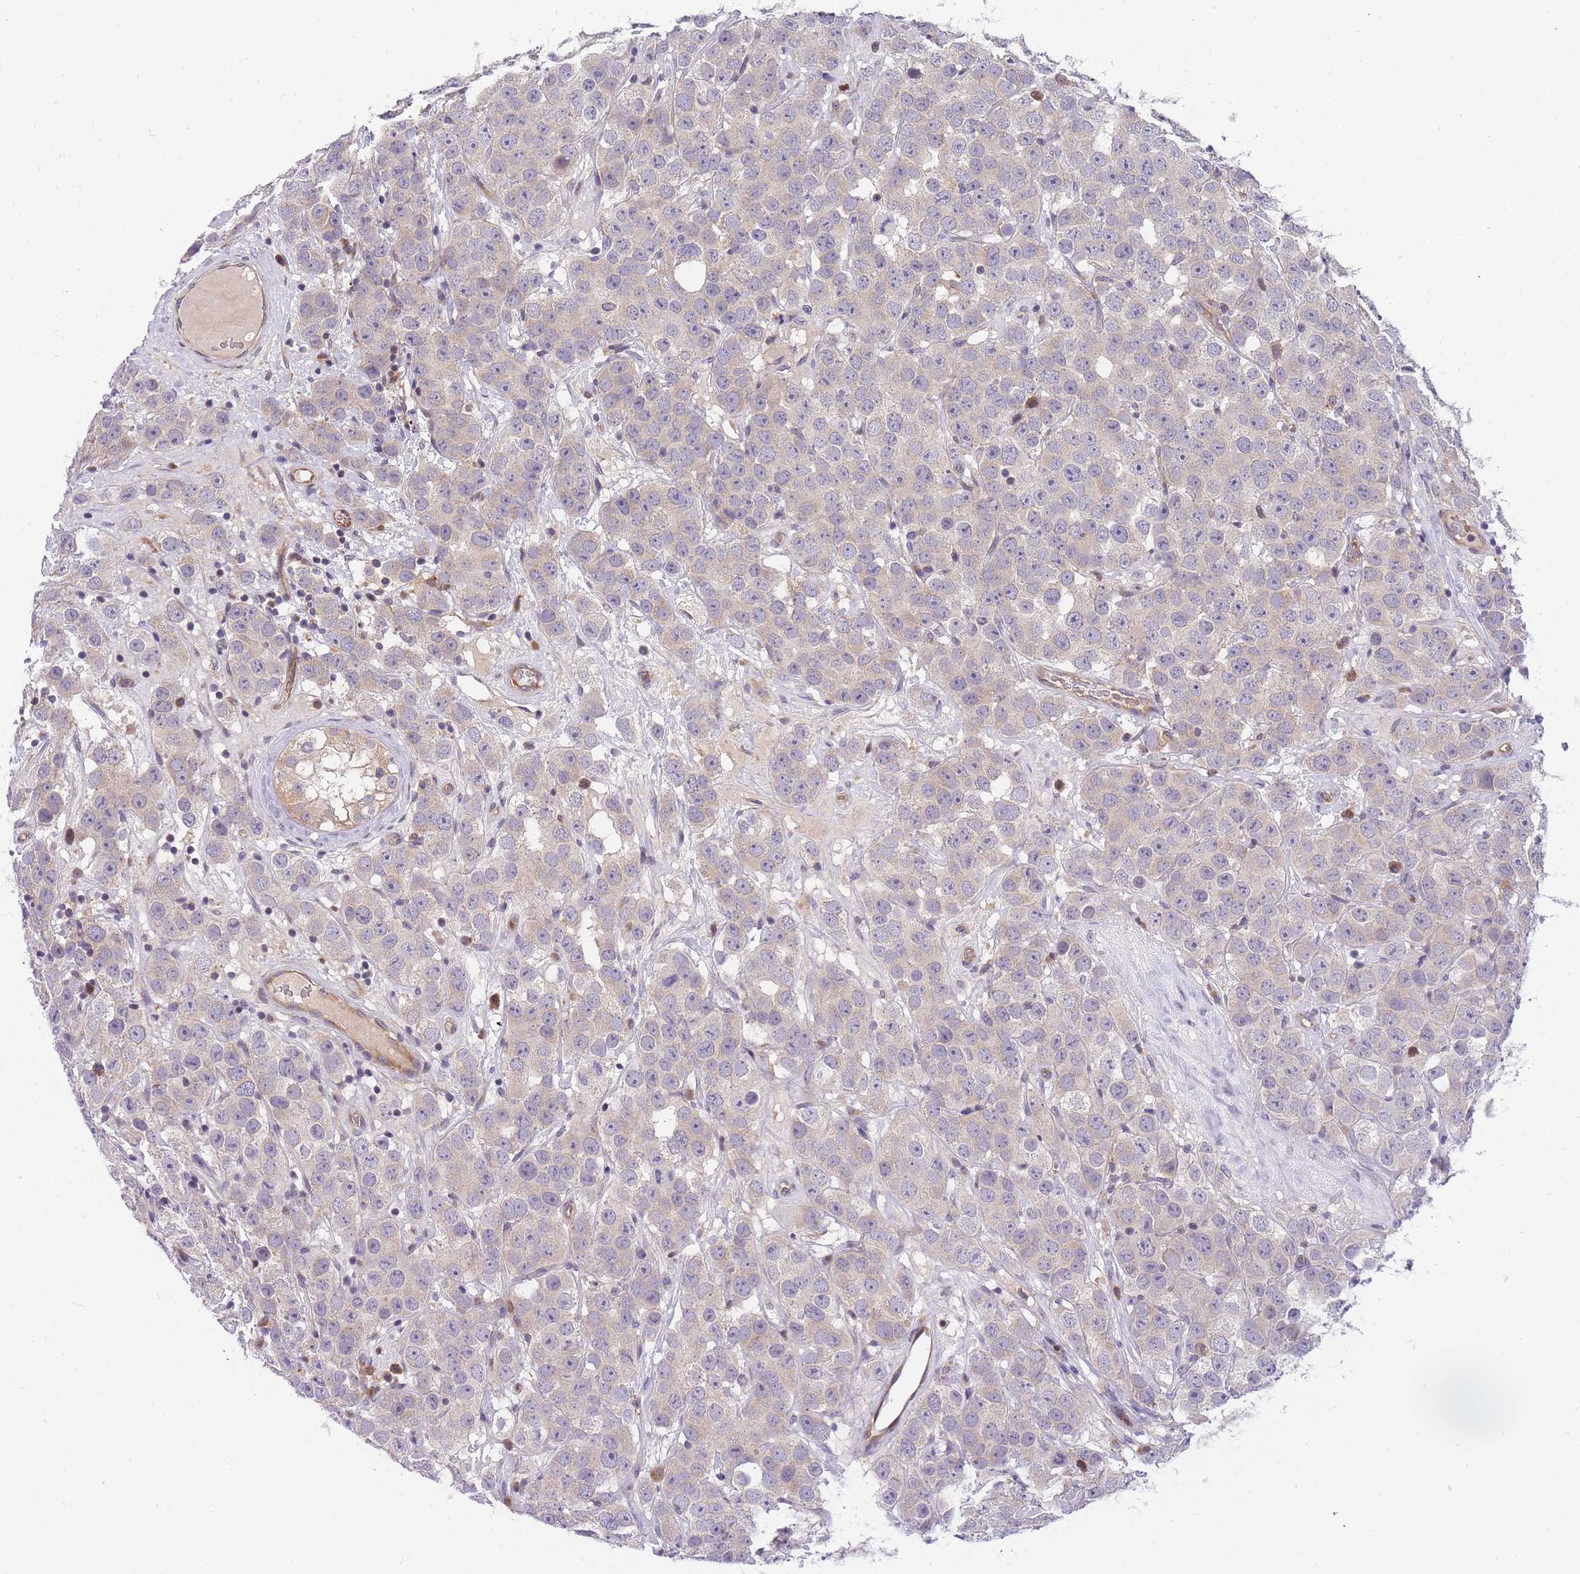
{"staining": {"intensity": "negative", "quantity": "none", "location": "none"}, "tissue": "testis cancer", "cell_type": "Tumor cells", "image_type": "cancer", "snomed": [{"axis": "morphology", "description": "Seminoma, NOS"}, {"axis": "topography", "description": "Testis"}], "caption": "This is a image of IHC staining of seminoma (testis), which shows no staining in tumor cells.", "gene": "CRYGN", "patient": {"sex": "male", "age": 28}}